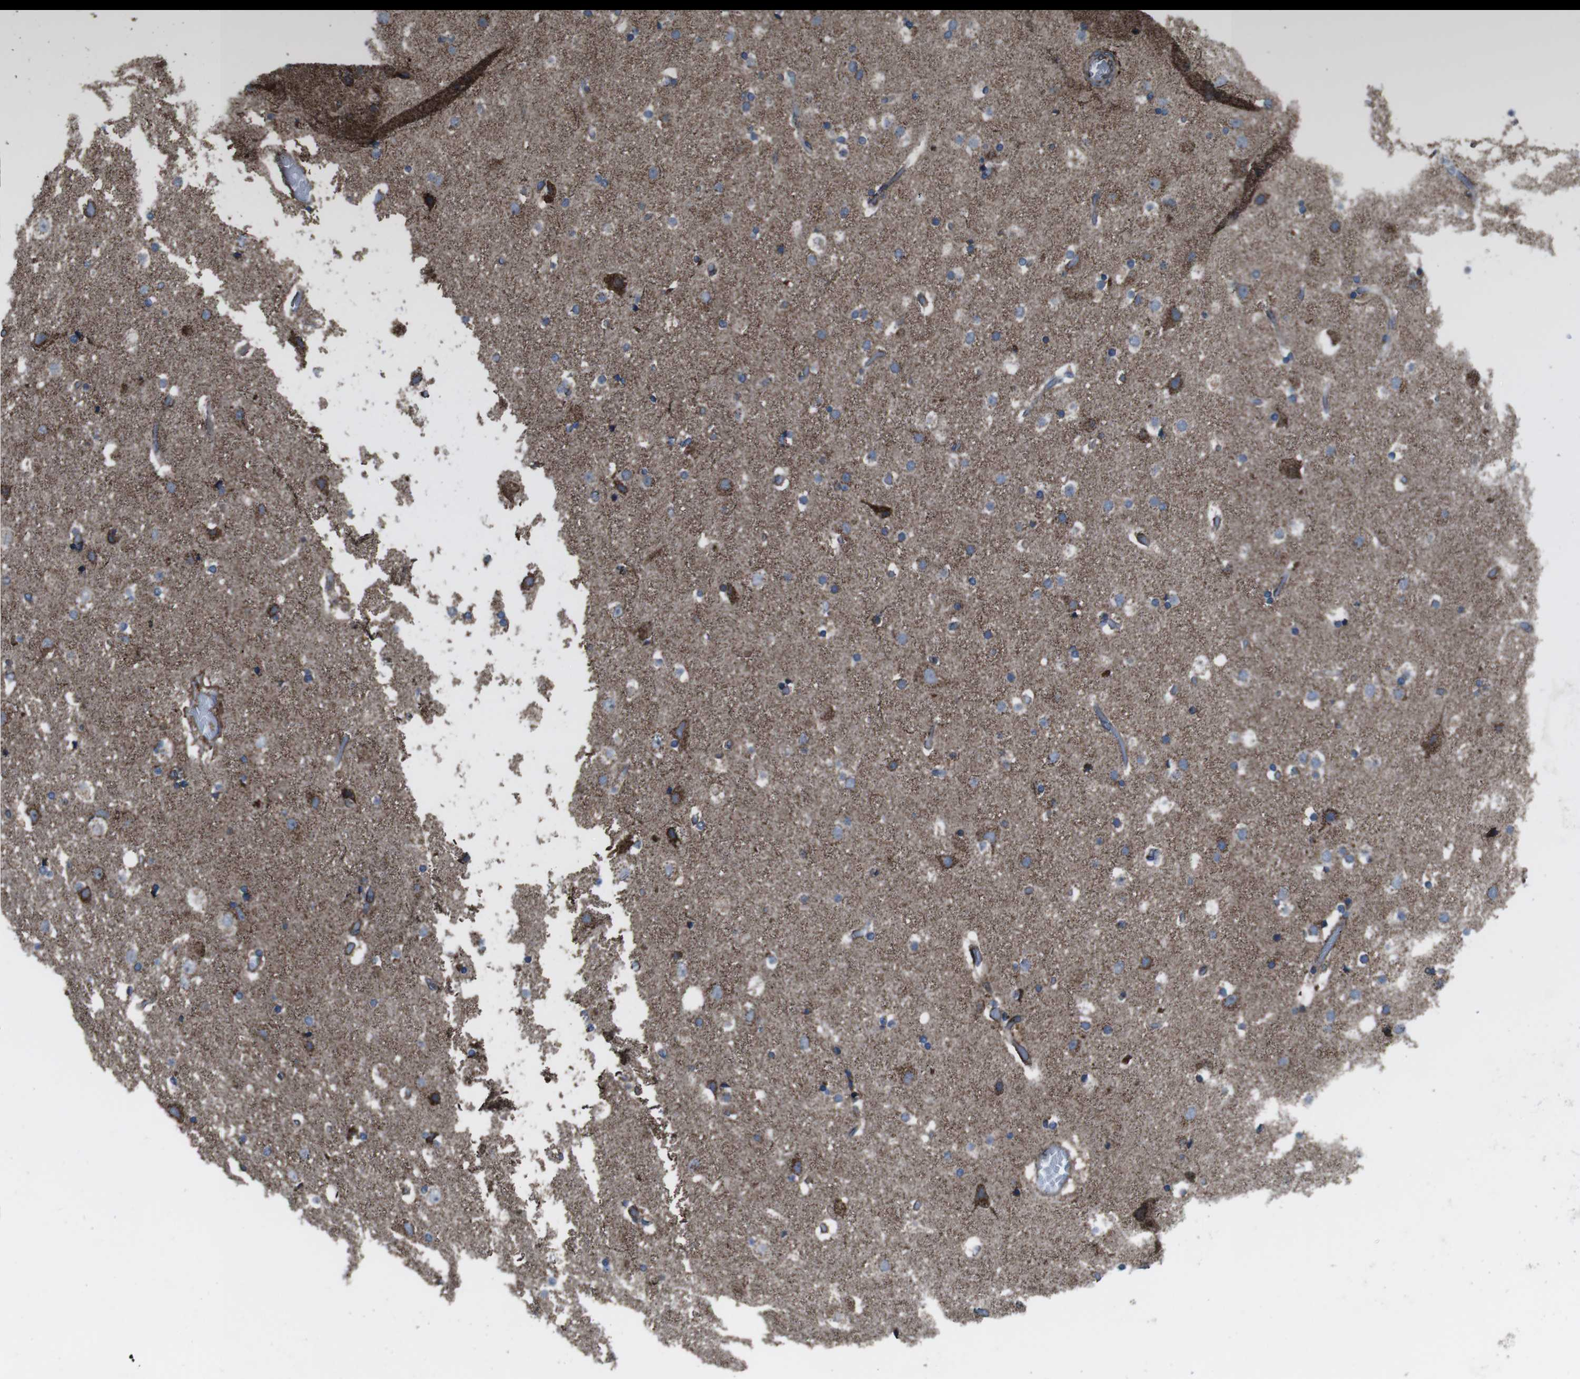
{"staining": {"intensity": "moderate", "quantity": "25%-75%", "location": "cytoplasmic/membranous"}, "tissue": "cerebral cortex", "cell_type": "Endothelial cells", "image_type": "normal", "snomed": [{"axis": "morphology", "description": "Normal tissue, NOS"}, {"axis": "topography", "description": "Cerebral cortex"}], "caption": "Immunohistochemical staining of unremarkable cerebral cortex exhibits medium levels of moderate cytoplasmic/membranous expression in about 25%-75% of endothelial cells. The staining was performed using DAB (3,3'-diaminobenzidine) to visualize the protein expression in brown, while the nuclei were stained in blue with hematoxylin (Magnification: 20x).", "gene": "GIMAP8", "patient": {"sex": "male", "age": 57}}